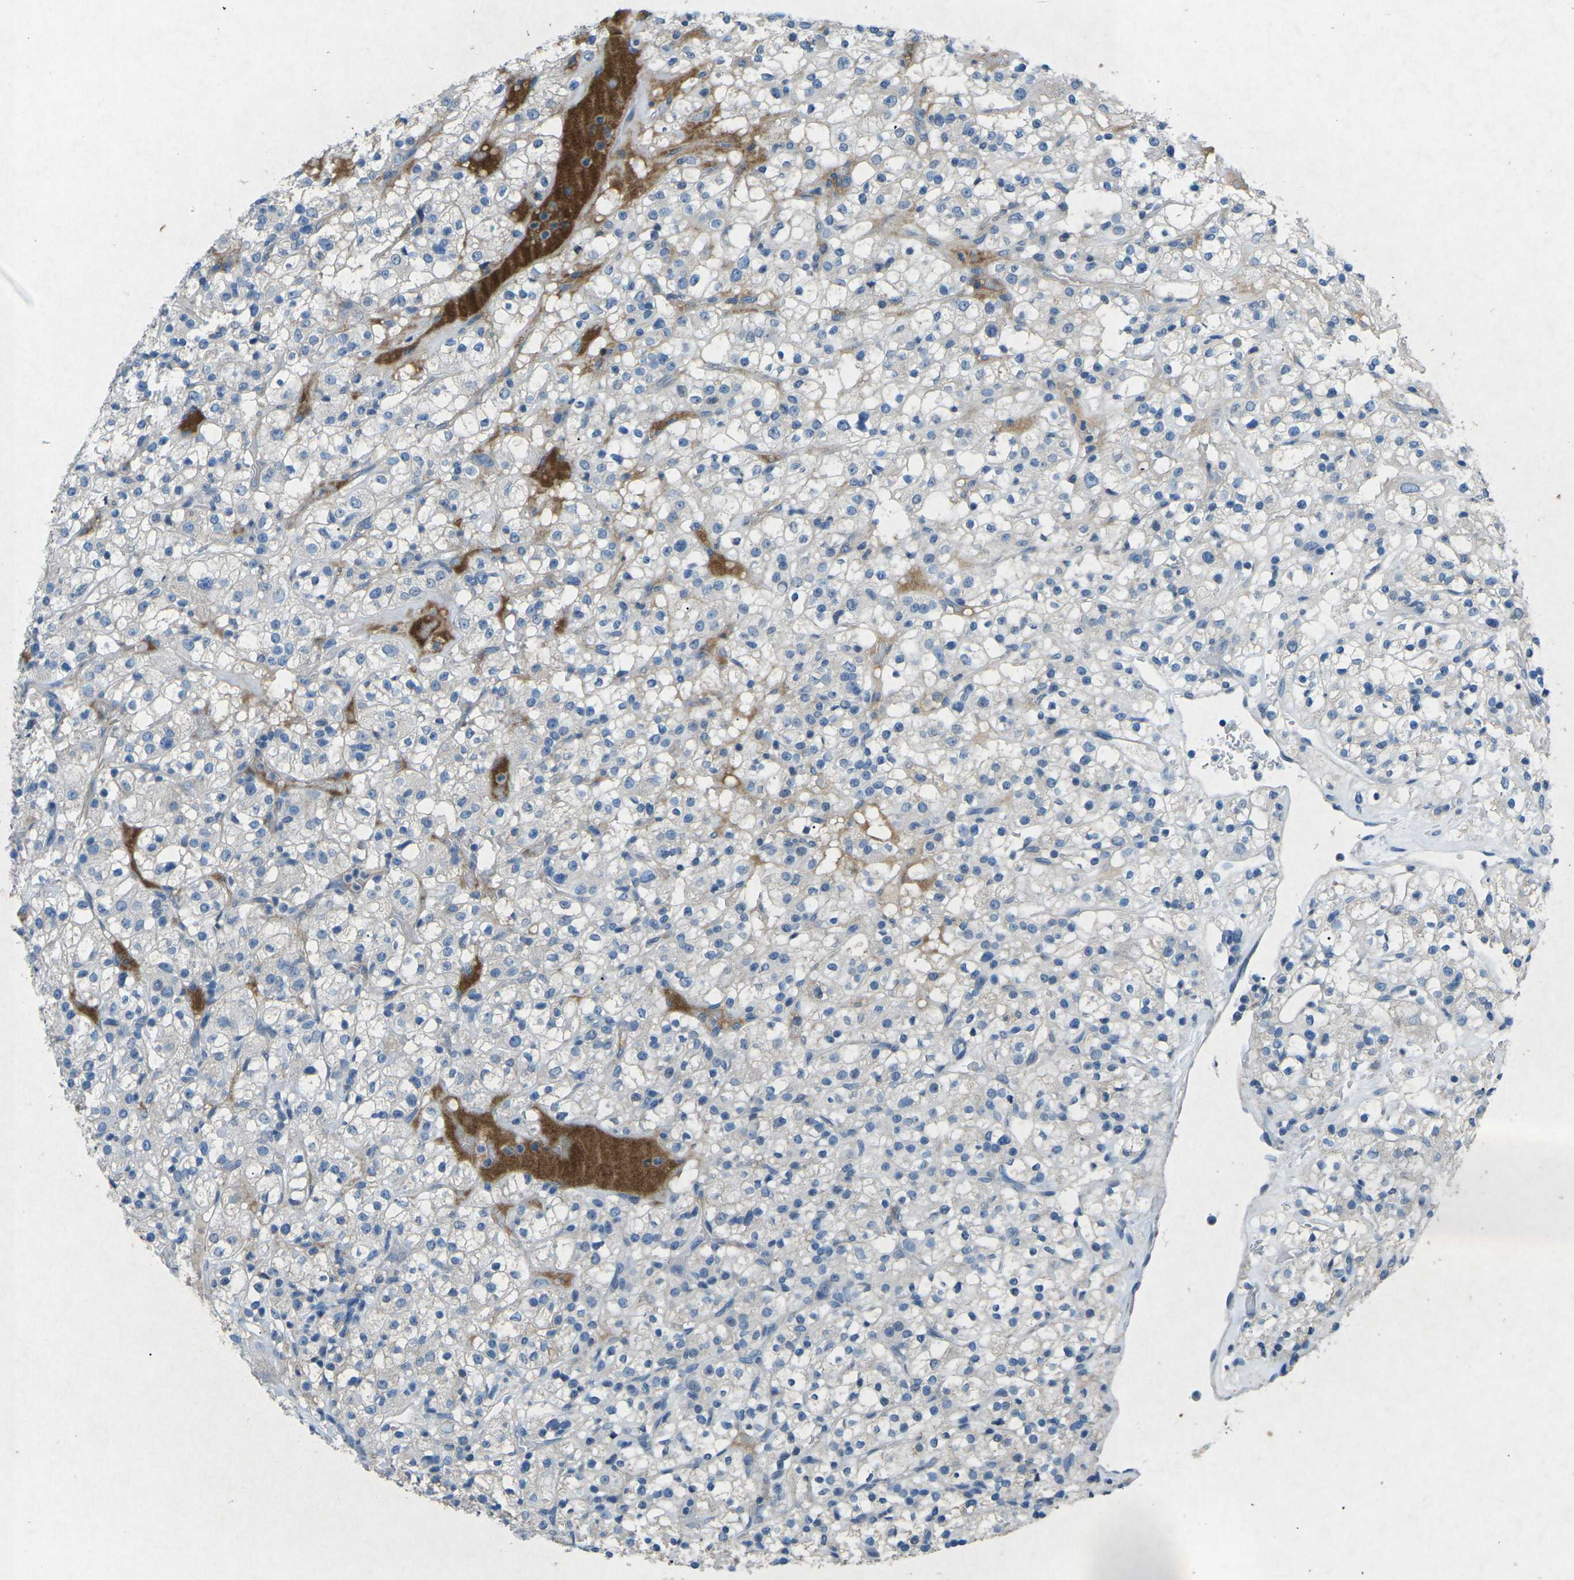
{"staining": {"intensity": "negative", "quantity": "none", "location": "none"}, "tissue": "renal cancer", "cell_type": "Tumor cells", "image_type": "cancer", "snomed": [{"axis": "morphology", "description": "Normal tissue, NOS"}, {"axis": "morphology", "description": "Adenocarcinoma, NOS"}, {"axis": "topography", "description": "Kidney"}], "caption": "IHC of human adenocarcinoma (renal) demonstrates no expression in tumor cells. The staining was performed using DAB (3,3'-diaminobenzidine) to visualize the protein expression in brown, while the nuclei were stained in blue with hematoxylin (Magnification: 20x).", "gene": "A1BG", "patient": {"sex": "female", "age": 72}}